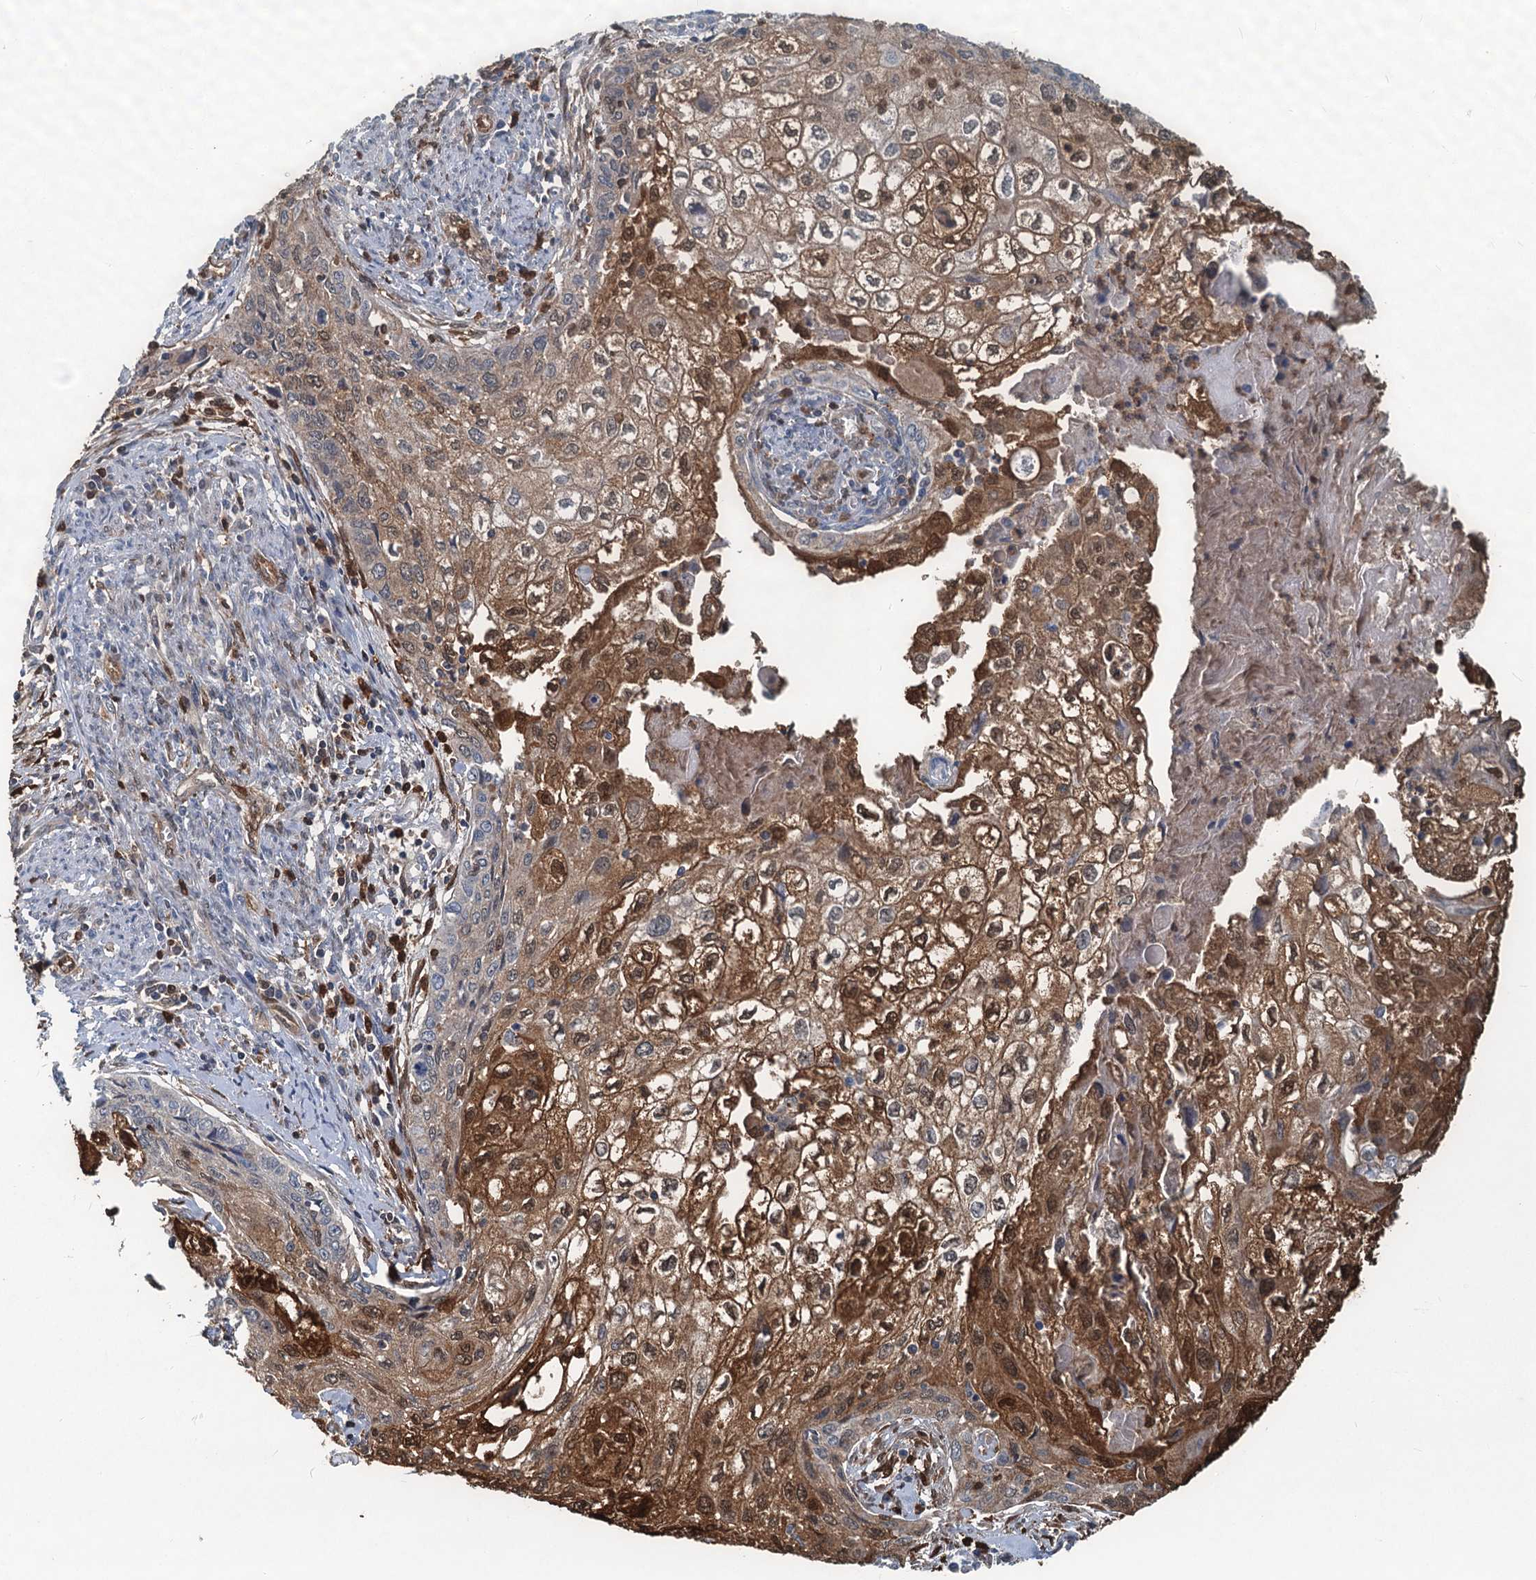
{"staining": {"intensity": "moderate", "quantity": ">75%", "location": "cytoplasmic/membranous,nuclear"}, "tissue": "cervical cancer", "cell_type": "Tumor cells", "image_type": "cancer", "snomed": [{"axis": "morphology", "description": "Squamous cell carcinoma, NOS"}, {"axis": "topography", "description": "Cervix"}], "caption": "Protein analysis of cervical cancer (squamous cell carcinoma) tissue shows moderate cytoplasmic/membranous and nuclear positivity in approximately >75% of tumor cells. The staining is performed using DAB (3,3'-diaminobenzidine) brown chromogen to label protein expression. The nuclei are counter-stained blue using hematoxylin.", "gene": "S100A6", "patient": {"sex": "female", "age": 67}}